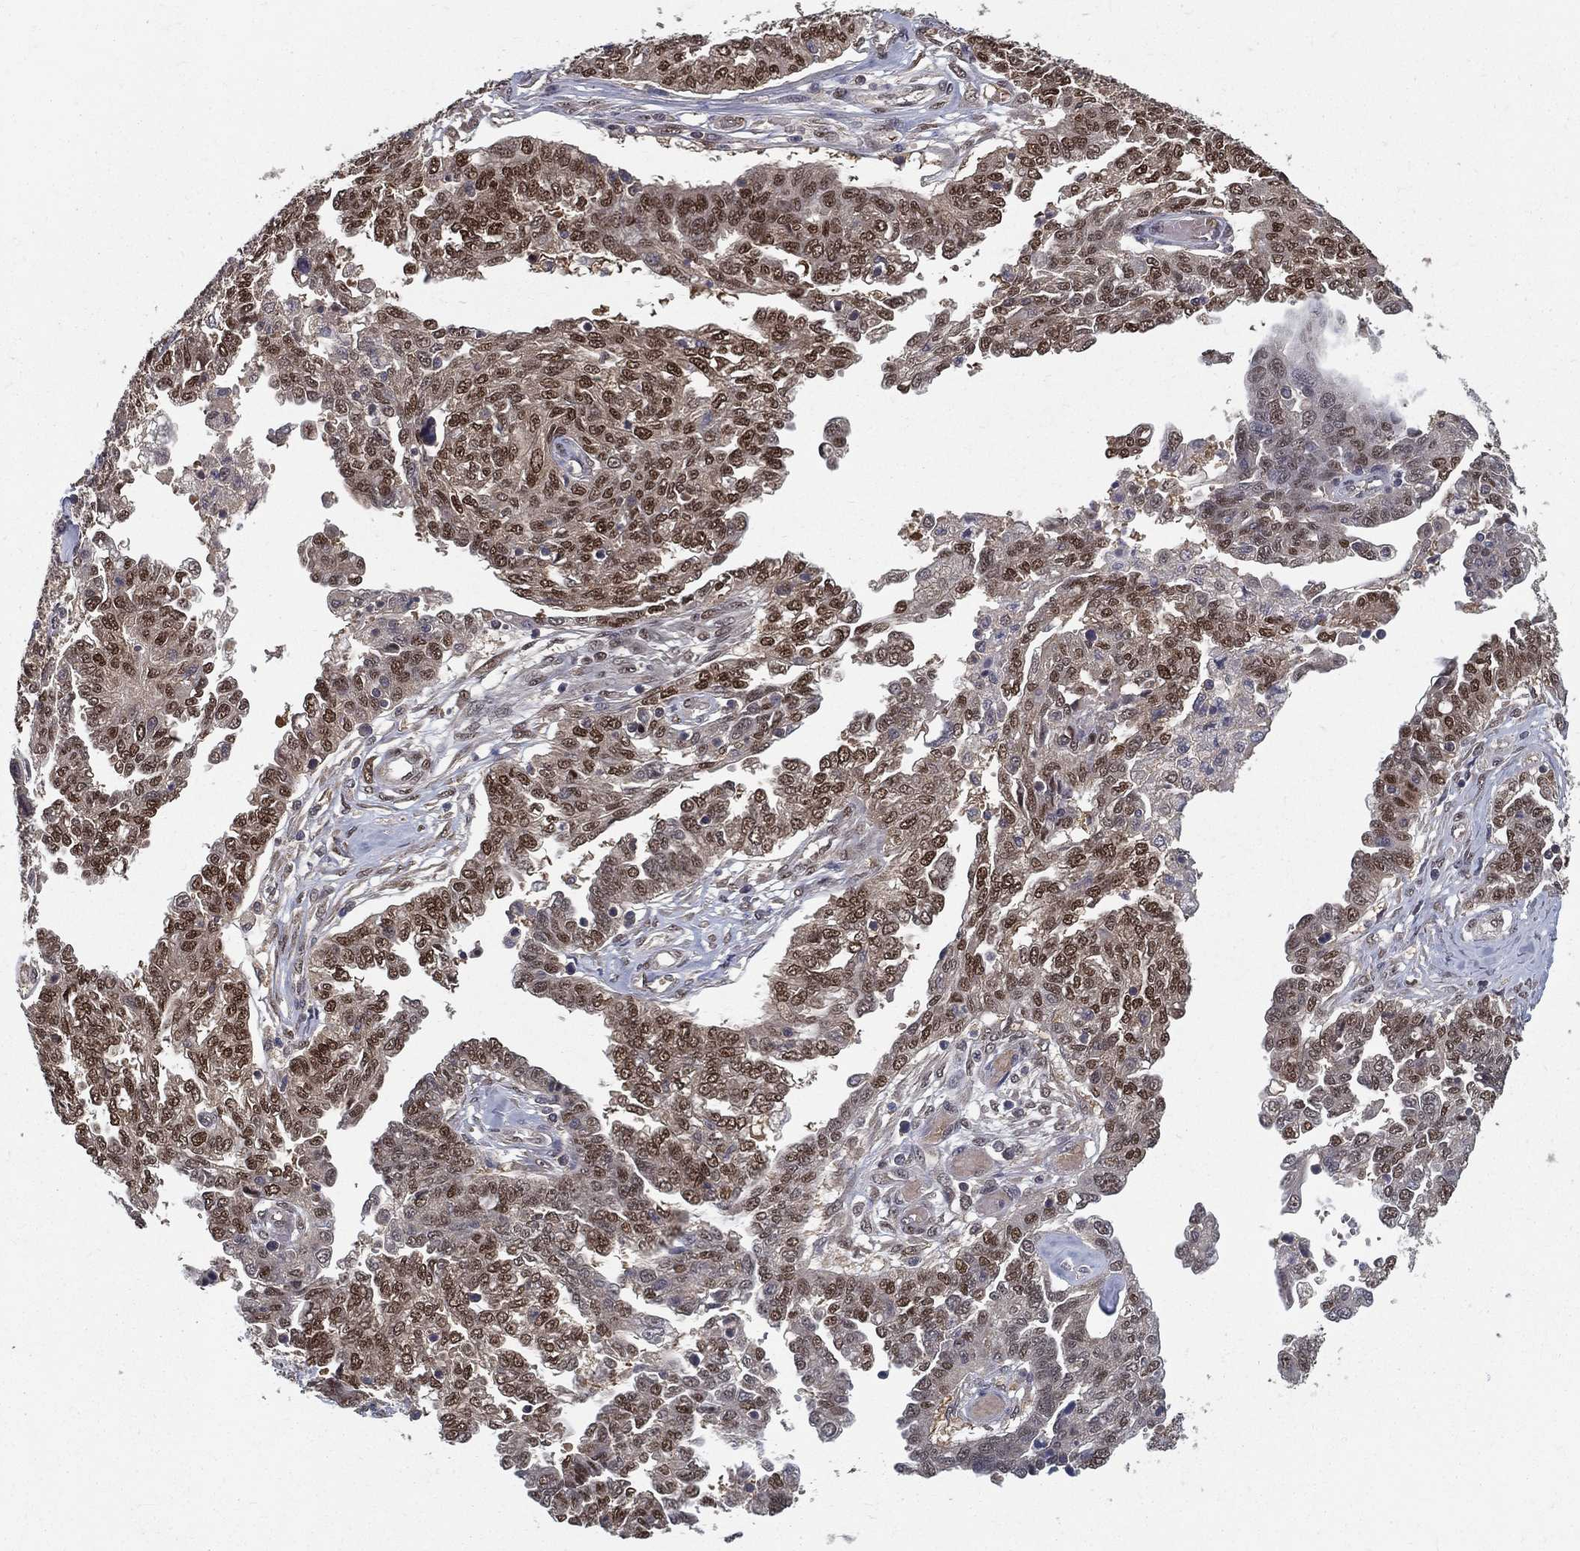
{"staining": {"intensity": "moderate", "quantity": "<25%", "location": "cytoplasmic/membranous,nuclear"}, "tissue": "ovarian cancer", "cell_type": "Tumor cells", "image_type": "cancer", "snomed": [{"axis": "morphology", "description": "Cystadenocarcinoma, serous, NOS"}, {"axis": "topography", "description": "Ovary"}], "caption": "IHC of human ovarian serous cystadenocarcinoma displays low levels of moderate cytoplasmic/membranous and nuclear positivity in about <25% of tumor cells. (IHC, brightfield microscopy, high magnification).", "gene": "CARM1", "patient": {"sex": "female", "age": 67}}